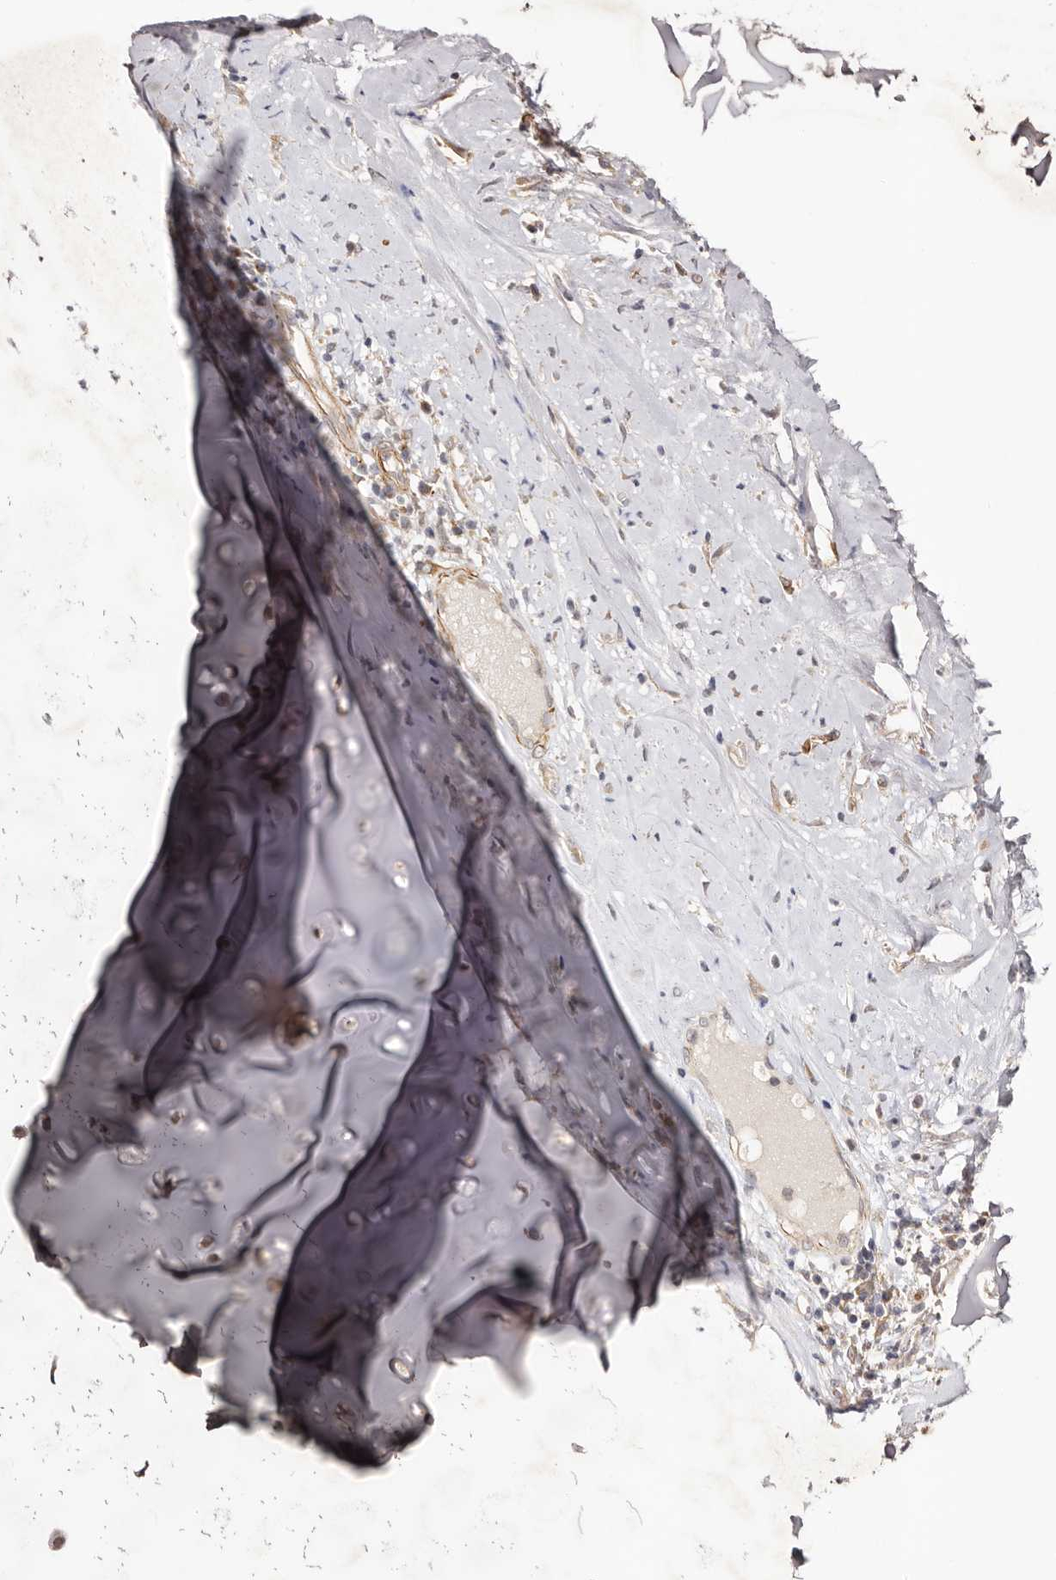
{"staining": {"intensity": "weak", "quantity": "25%-75%", "location": "cytoplasmic/membranous"}, "tissue": "adipose tissue", "cell_type": "Adipocytes", "image_type": "normal", "snomed": [{"axis": "morphology", "description": "Normal tissue, NOS"}, {"axis": "morphology", "description": "Basal cell carcinoma"}, {"axis": "topography", "description": "Cartilage tissue"}, {"axis": "topography", "description": "Nasopharynx"}, {"axis": "topography", "description": "Oral tissue"}], "caption": "Adipose tissue stained with immunohistochemistry (IHC) reveals weak cytoplasmic/membranous positivity in approximately 25%-75% of adipocytes. Immunohistochemistry stains the protein of interest in brown and the nuclei are stained blue.", "gene": "MICAL2", "patient": {"sex": "female", "age": 77}}